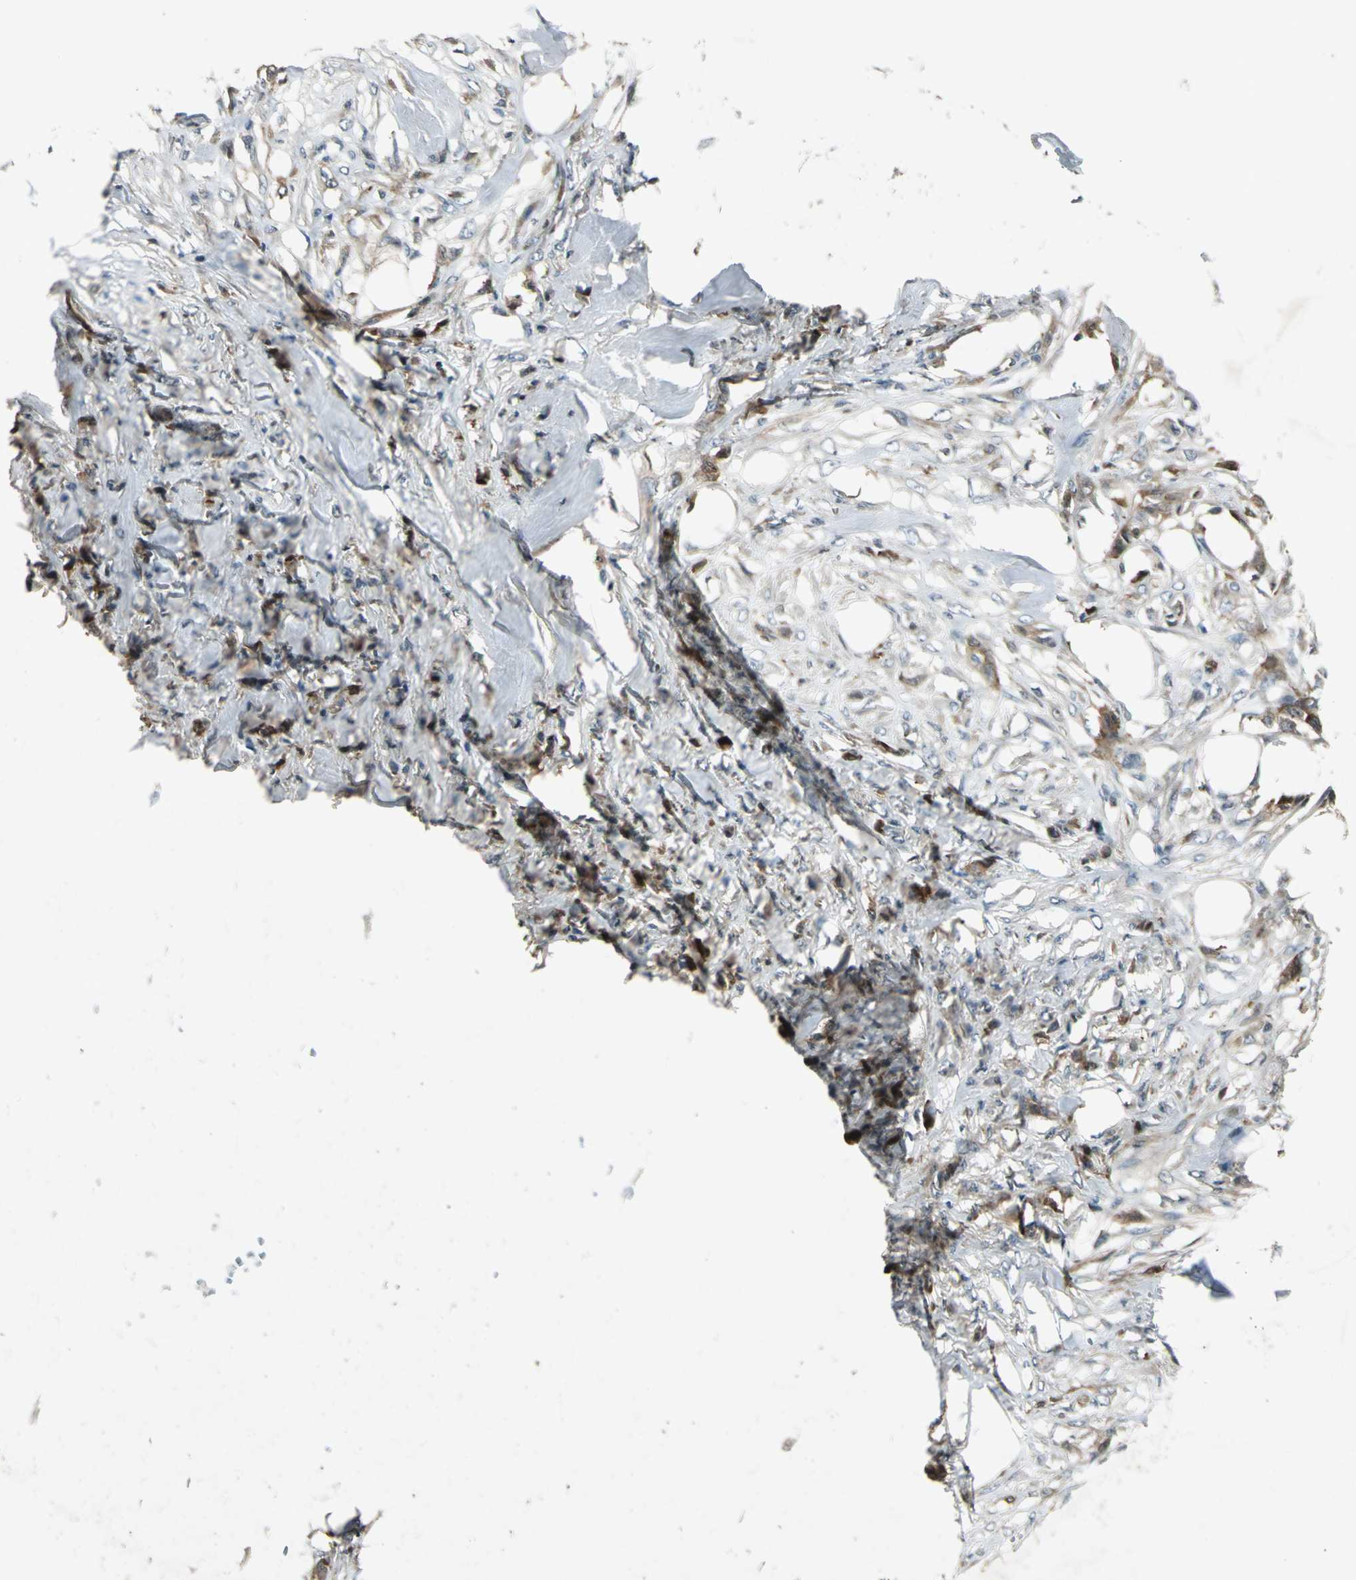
{"staining": {"intensity": "weak", "quantity": ">75%", "location": "cytoplasmic/membranous"}, "tissue": "skin cancer", "cell_type": "Tumor cells", "image_type": "cancer", "snomed": [{"axis": "morphology", "description": "Normal tissue, NOS"}, {"axis": "morphology", "description": "Squamous cell carcinoma, NOS"}, {"axis": "topography", "description": "Skin"}], "caption": "Immunohistochemistry (IHC) of human skin cancer demonstrates low levels of weak cytoplasmic/membranous expression in approximately >75% of tumor cells.", "gene": "RRM2B", "patient": {"sex": "female", "age": 59}}